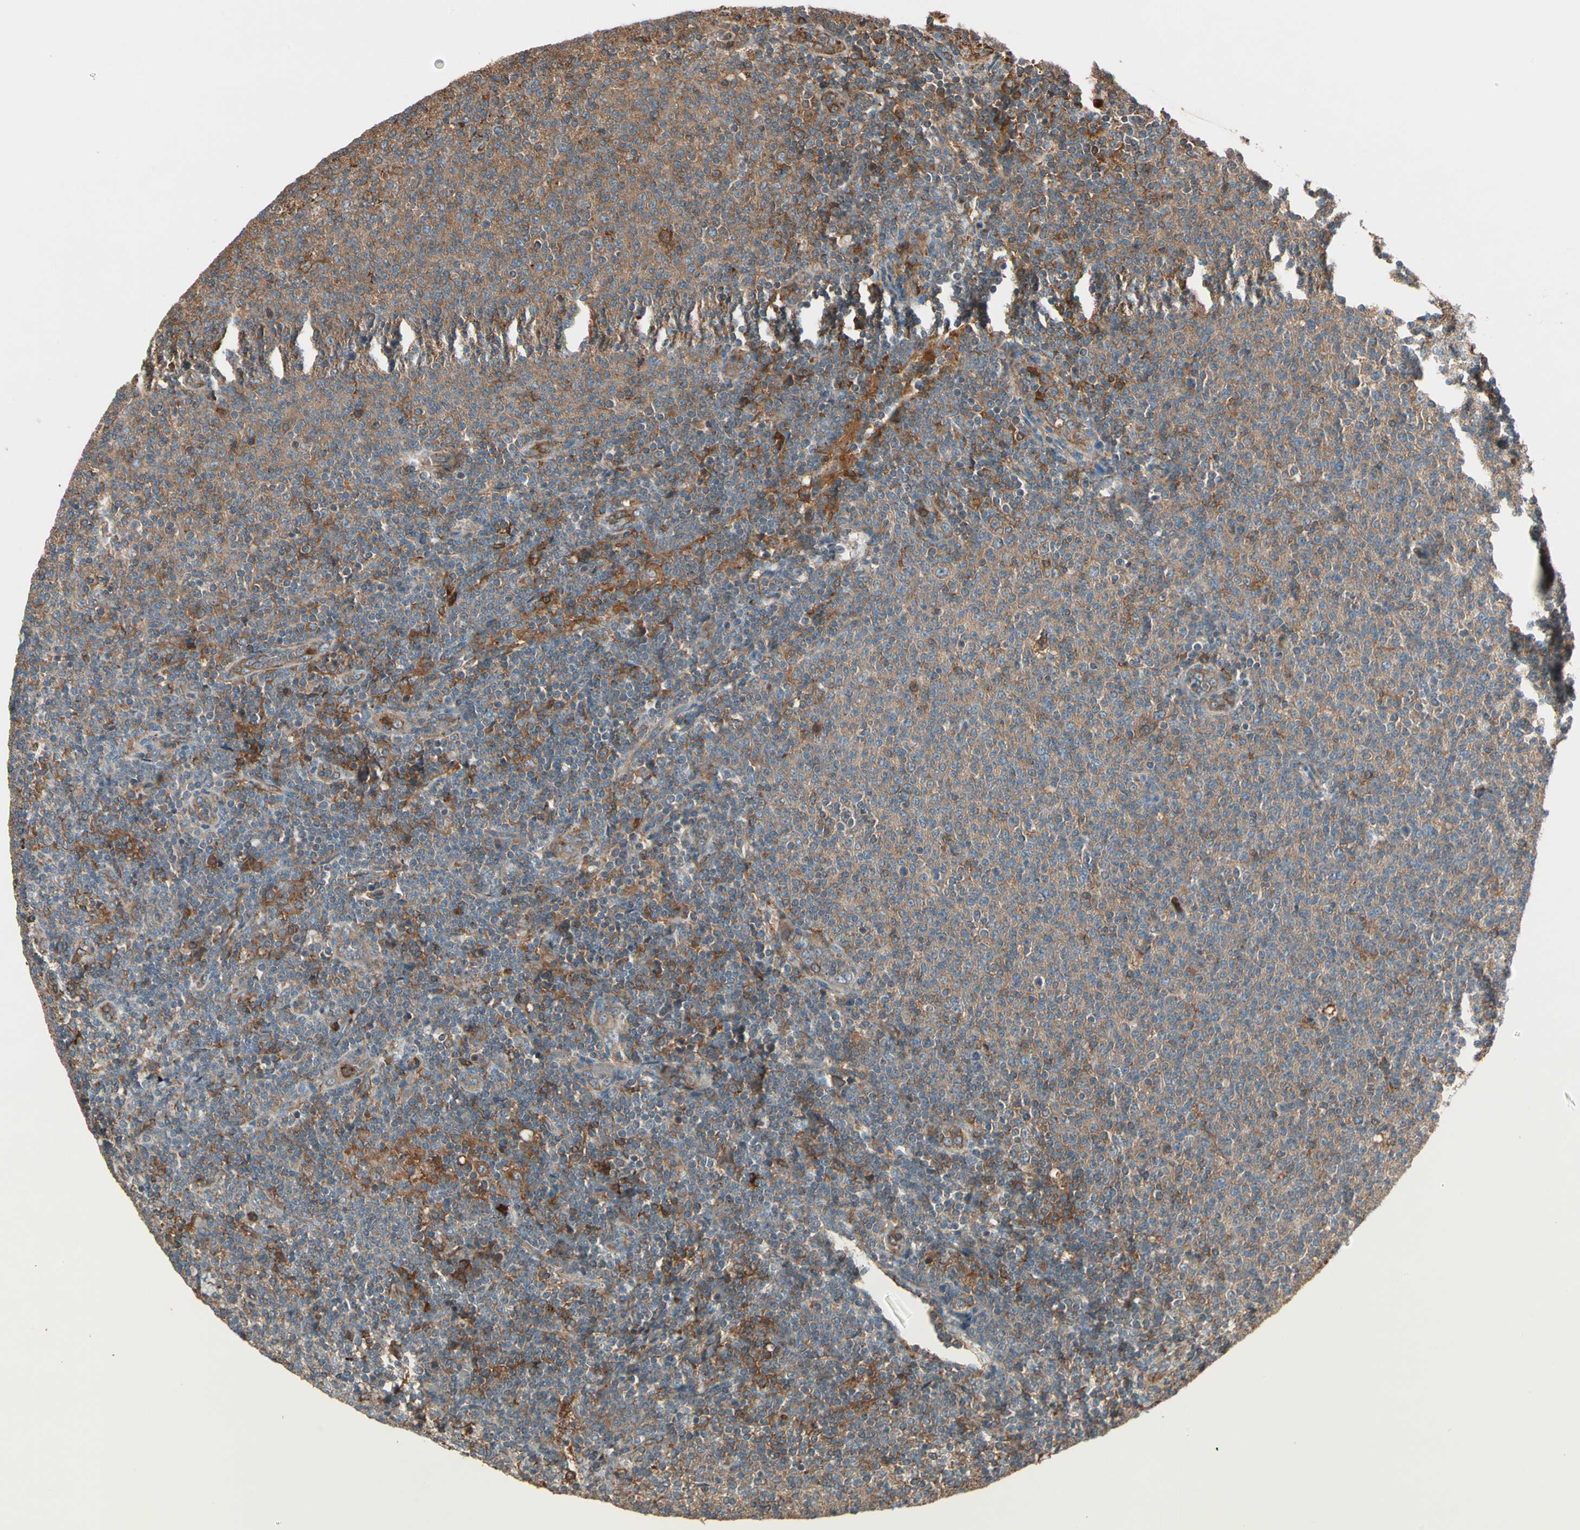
{"staining": {"intensity": "moderate", "quantity": ">75%", "location": "cytoplasmic/membranous"}, "tissue": "lymphoma", "cell_type": "Tumor cells", "image_type": "cancer", "snomed": [{"axis": "morphology", "description": "Malignant lymphoma, non-Hodgkin's type, Low grade"}, {"axis": "topography", "description": "Lymph node"}], "caption": "Immunohistochemistry photomicrograph of neoplastic tissue: lymphoma stained using IHC displays medium levels of moderate protein expression localized specifically in the cytoplasmic/membranous of tumor cells, appearing as a cytoplasmic/membranous brown color.", "gene": "STX11", "patient": {"sex": "male", "age": 66}}